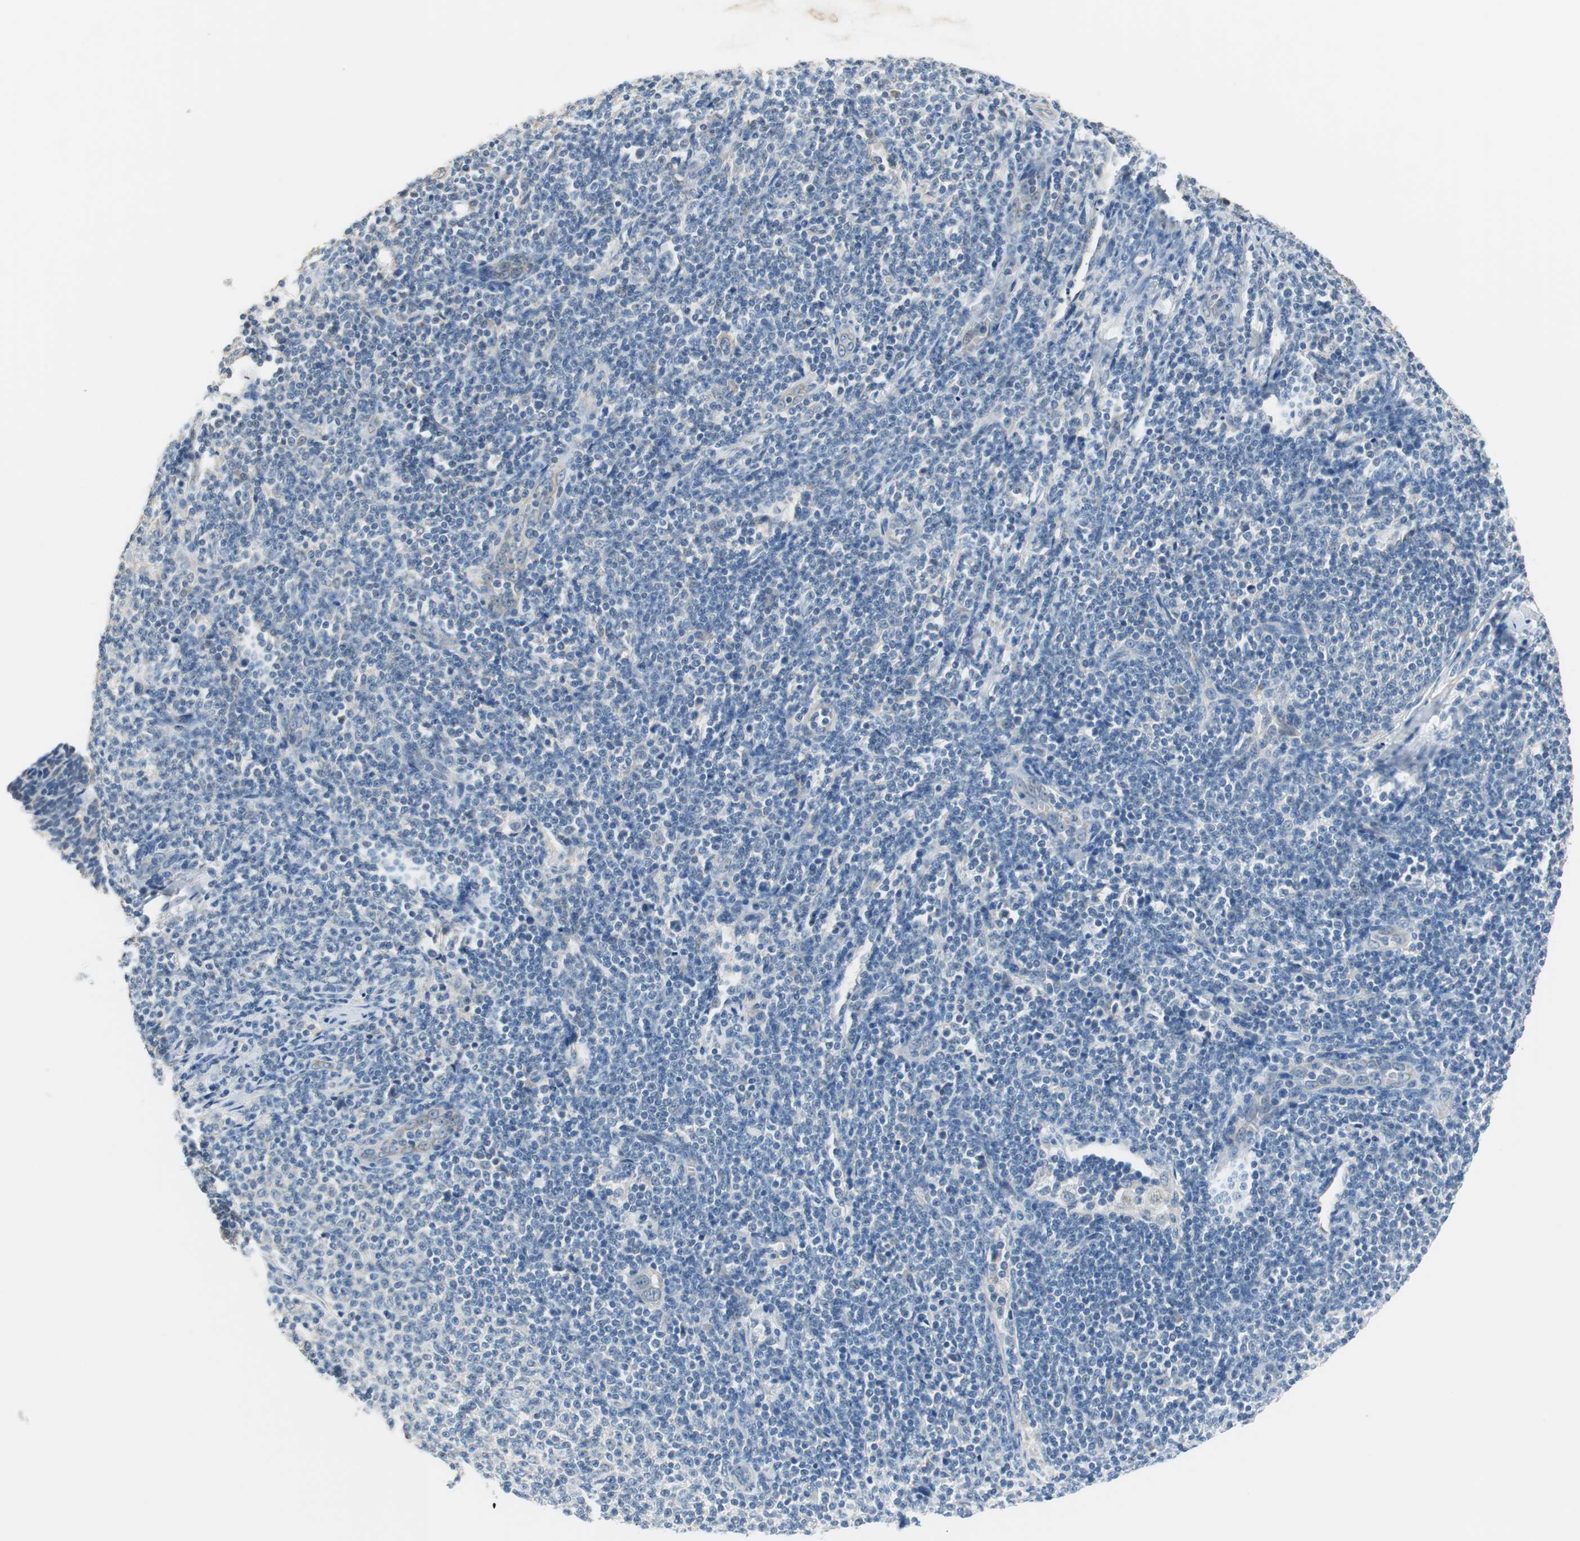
{"staining": {"intensity": "negative", "quantity": "none", "location": "none"}, "tissue": "lymphoma", "cell_type": "Tumor cells", "image_type": "cancer", "snomed": [{"axis": "morphology", "description": "Malignant lymphoma, non-Hodgkin's type, Low grade"}, {"axis": "topography", "description": "Lymph node"}], "caption": "Immunohistochemistry (IHC) of human low-grade malignant lymphoma, non-Hodgkin's type exhibits no staining in tumor cells.", "gene": "ALDH4A1", "patient": {"sex": "male", "age": 66}}